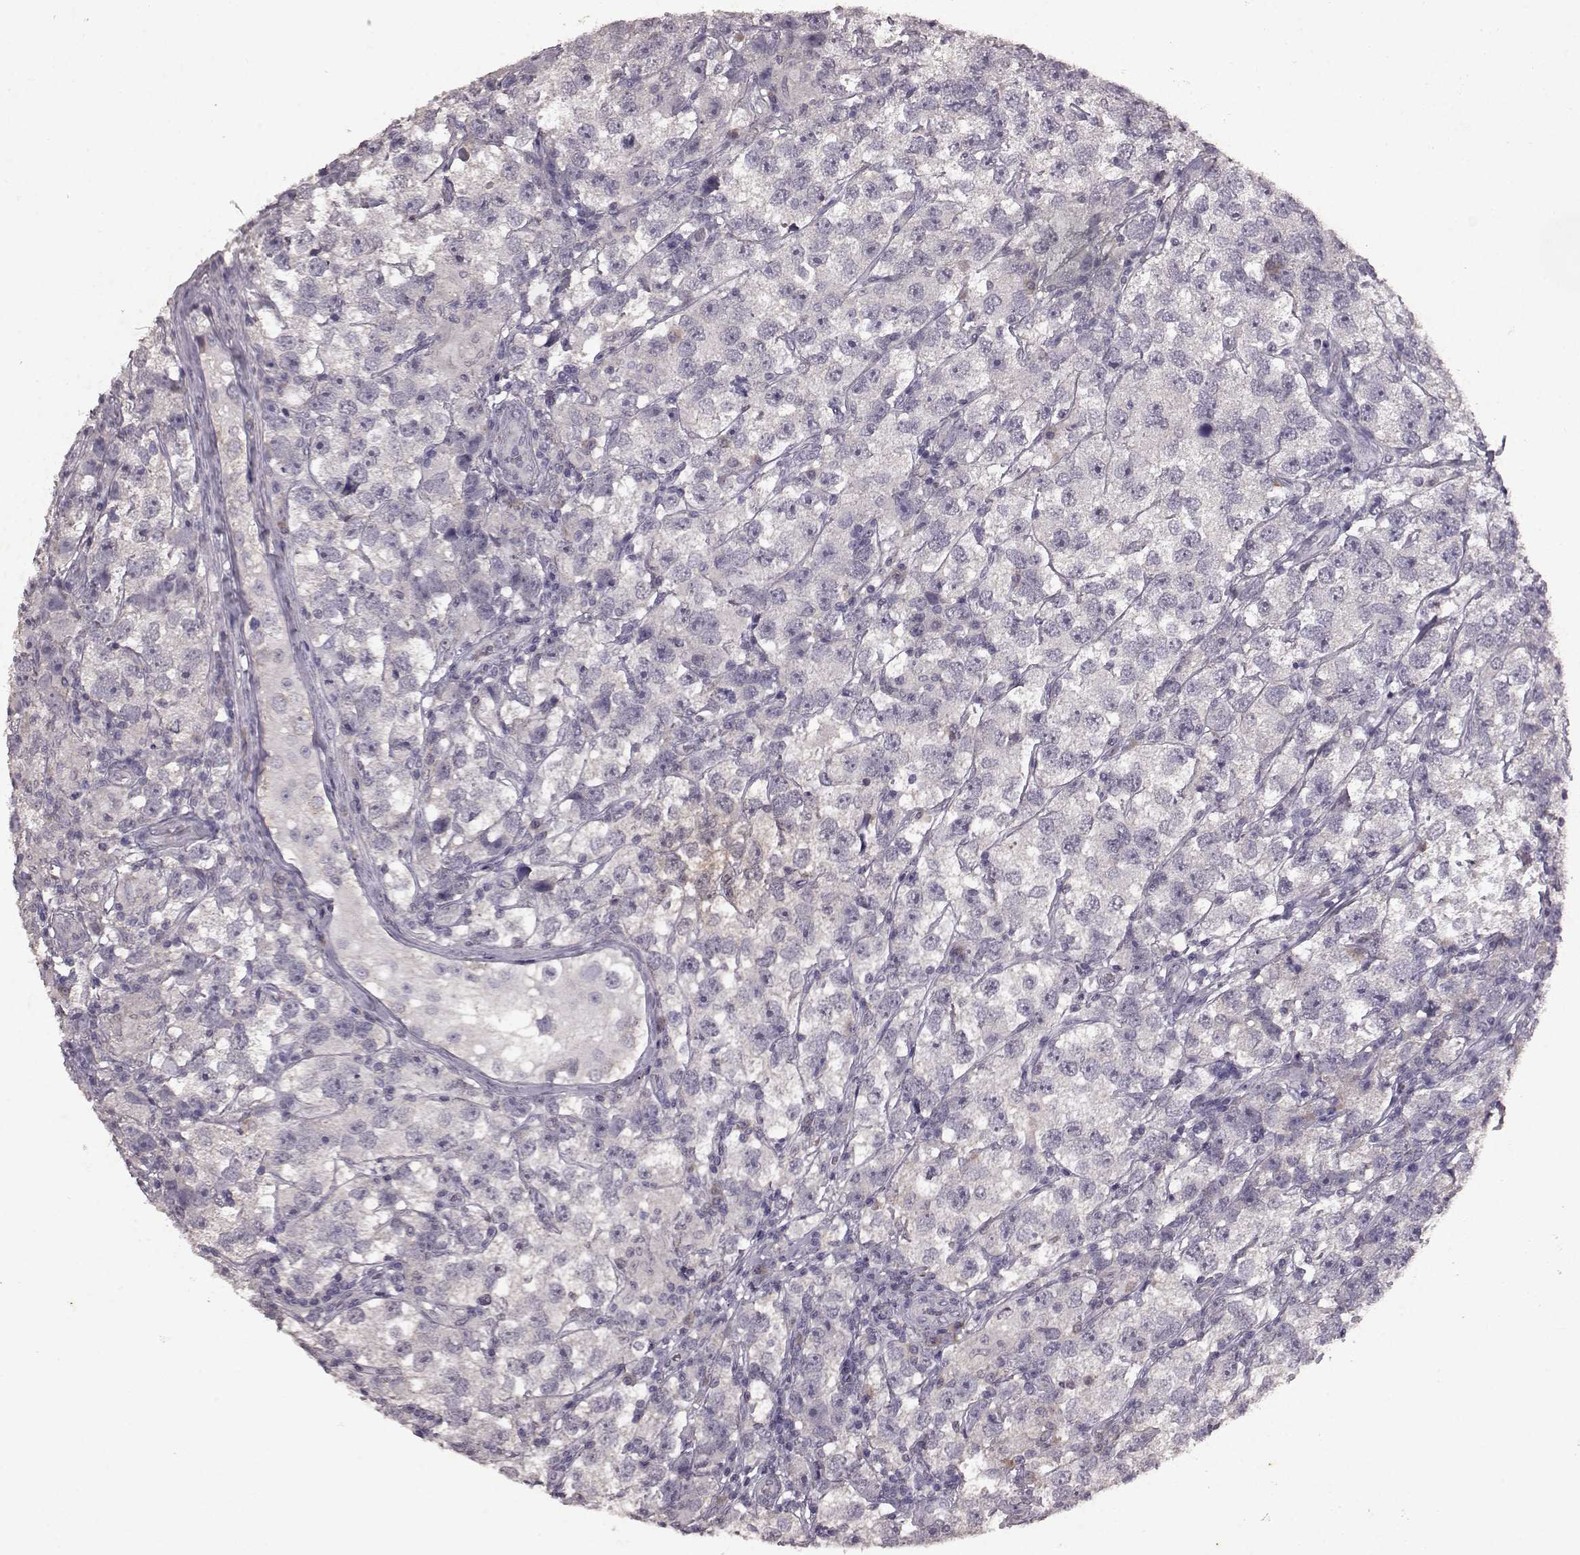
{"staining": {"intensity": "negative", "quantity": "none", "location": "none"}, "tissue": "testis cancer", "cell_type": "Tumor cells", "image_type": "cancer", "snomed": [{"axis": "morphology", "description": "Seminoma, NOS"}, {"axis": "topography", "description": "Testis"}], "caption": "High power microscopy histopathology image of an immunohistochemistry (IHC) photomicrograph of seminoma (testis), revealing no significant staining in tumor cells.", "gene": "FRRS1L", "patient": {"sex": "male", "age": 26}}